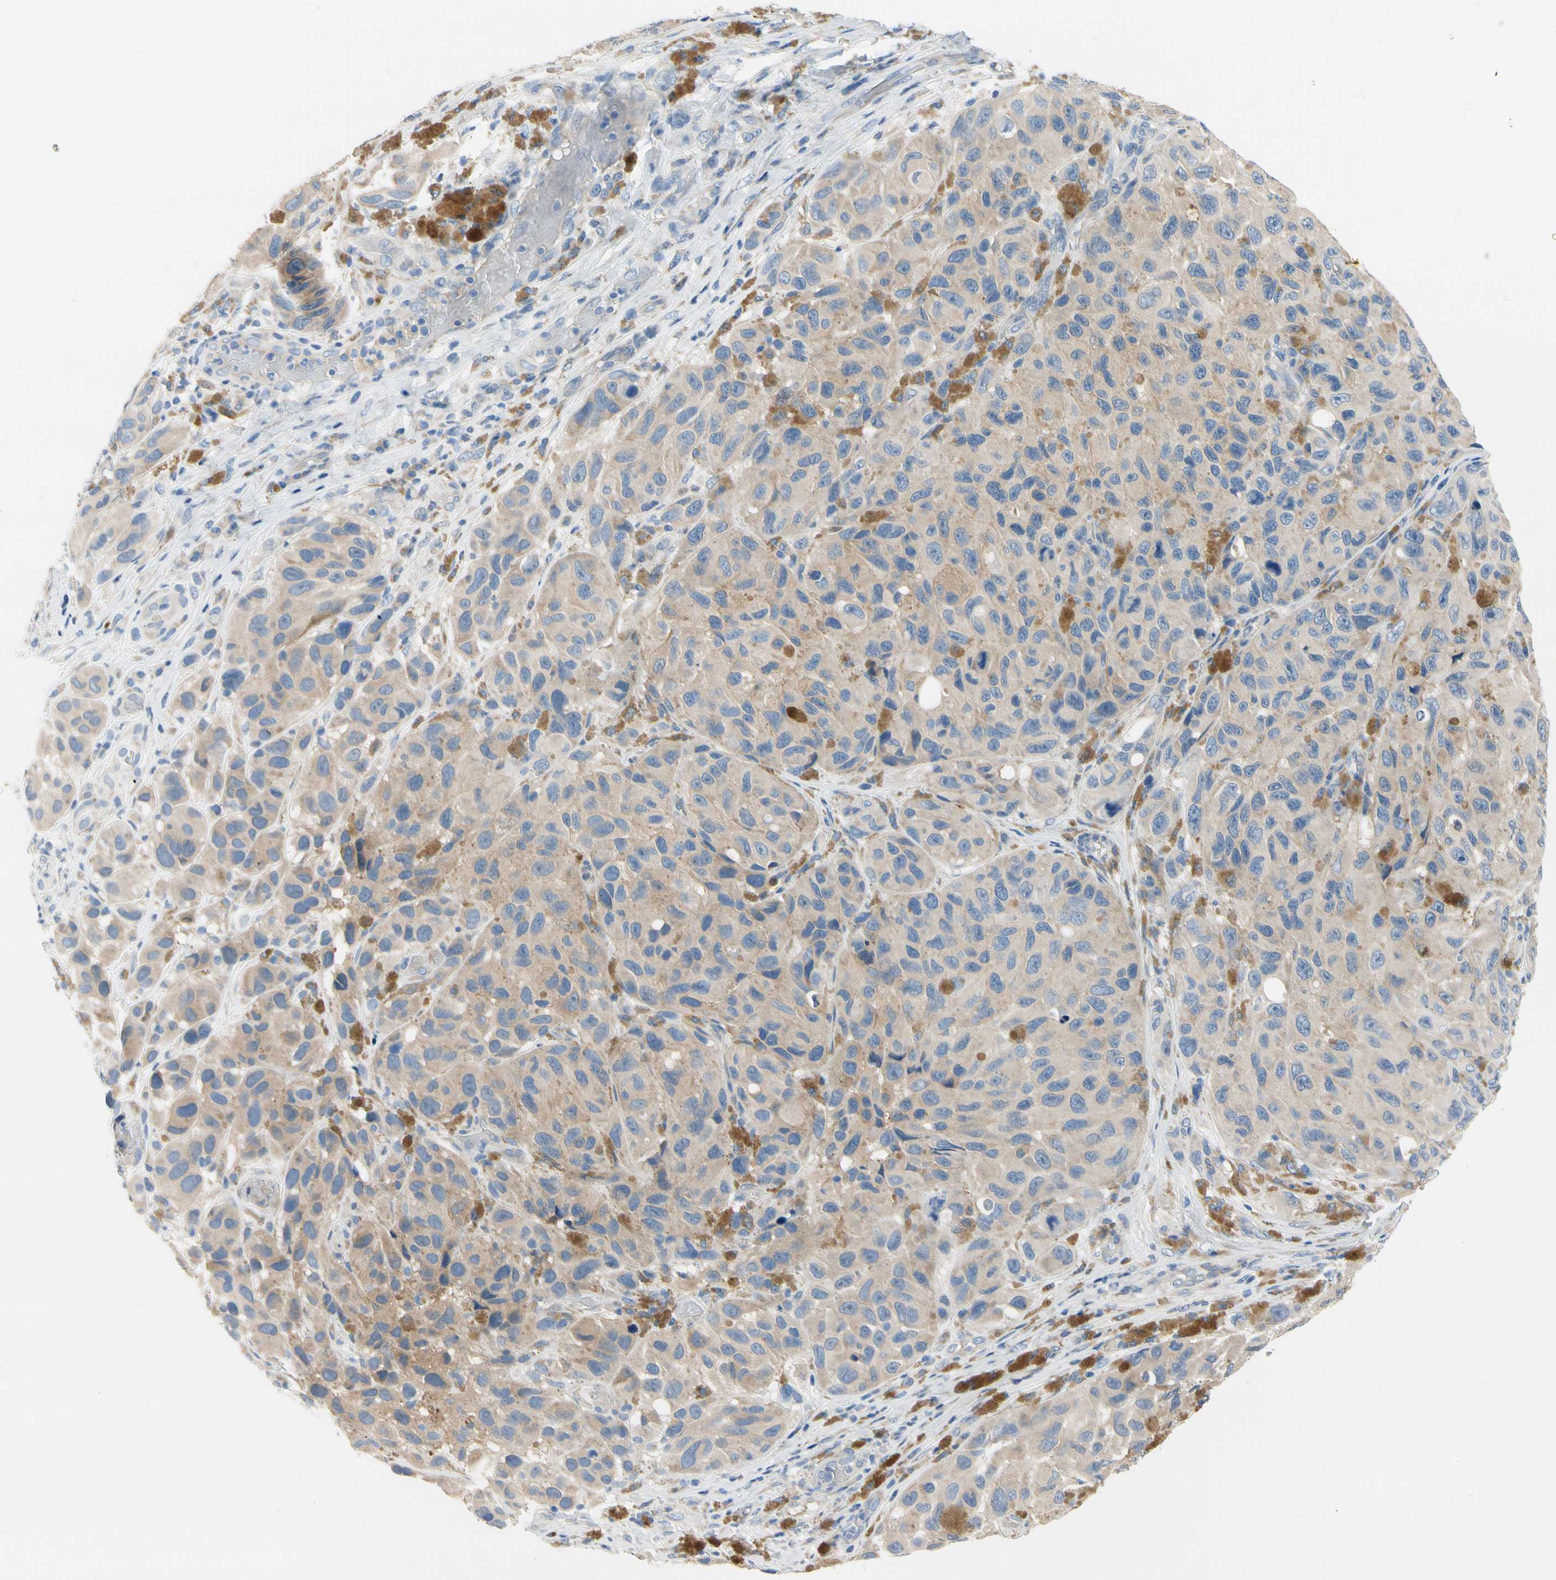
{"staining": {"intensity": "weak", "quantity": ">75%", "location": "cytoplasmic/membranous"}, "tissue": "melanoma", "cell_type": "Tumor cells", "image_type": "cancer", "snomed": [{"axis": "morphology", "description": "Malignant melanoma, NOS"}, {"axis": "topography", "description": "Skin"}], "caption": "This is an image of immunohistochemistry (IHC) staining of malignant melanoma, which shows weak expression in the cytoplasmic/membranous of tumor cells.", "gene": "STXBP1", "patient": {"sex": "female", "age": 73}}